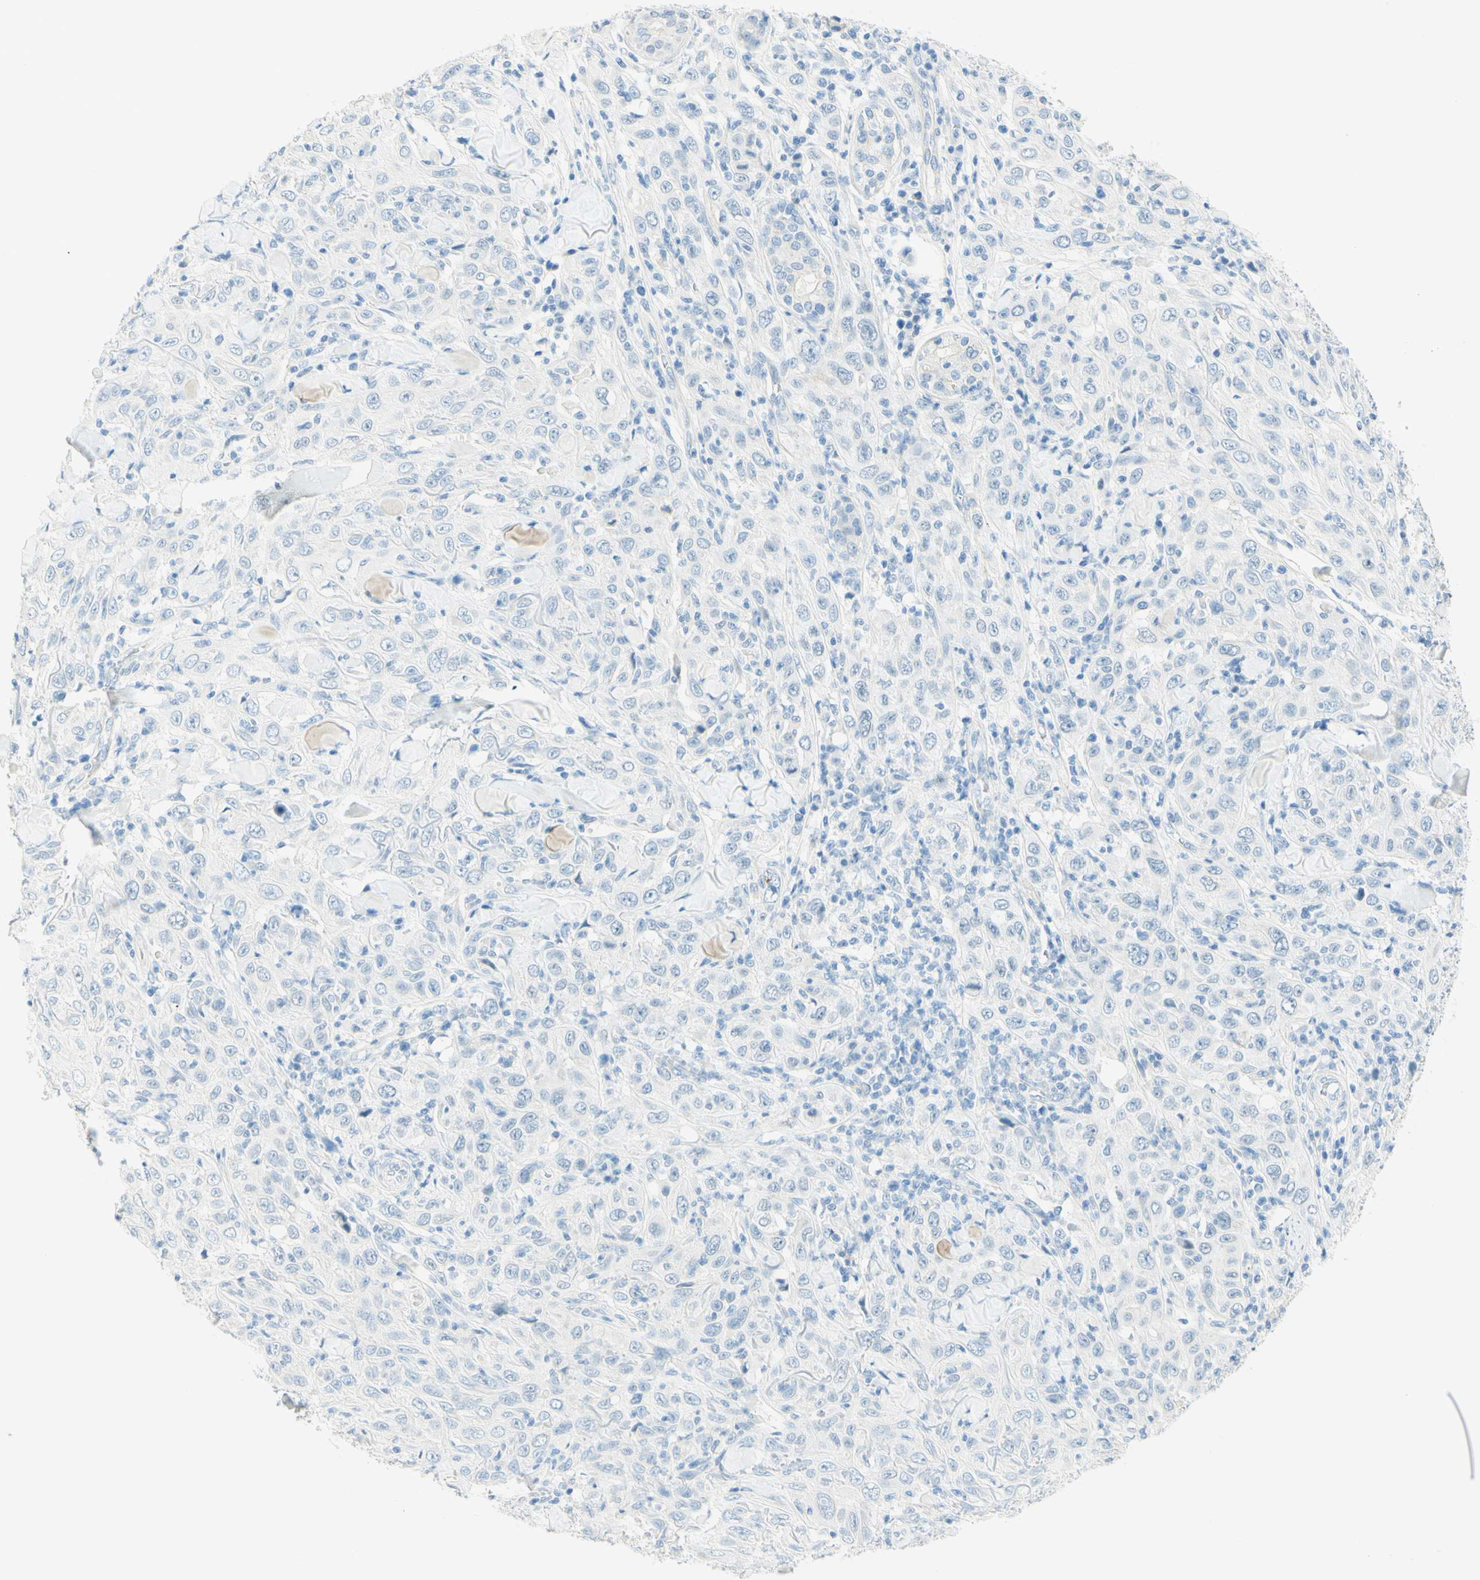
{"staining": {"intensity": "negative", "quantity": "none", "location": "none"}, "tissue": "skin cancer", "cell_type": "Tumor cells", "image_type": "cancer", "snomed": [{"axis": "morphology", "description": "Squamous cell carcinoma, NOS"}, {"axis": "topography", "description": "Skin"}], "caption": "Immunohistochemical staining of squamous cell carcinoma (skin) reveals no significant positivity in tumor cells. Brightfield microscopy of IHC stained with DAB (3,3'-diaminobenzidine) (brown) and hematoxylin (blue), captured at high magnification.", "gene": "TMEM132D", "patient": {"sex": "female", "age": 88}}